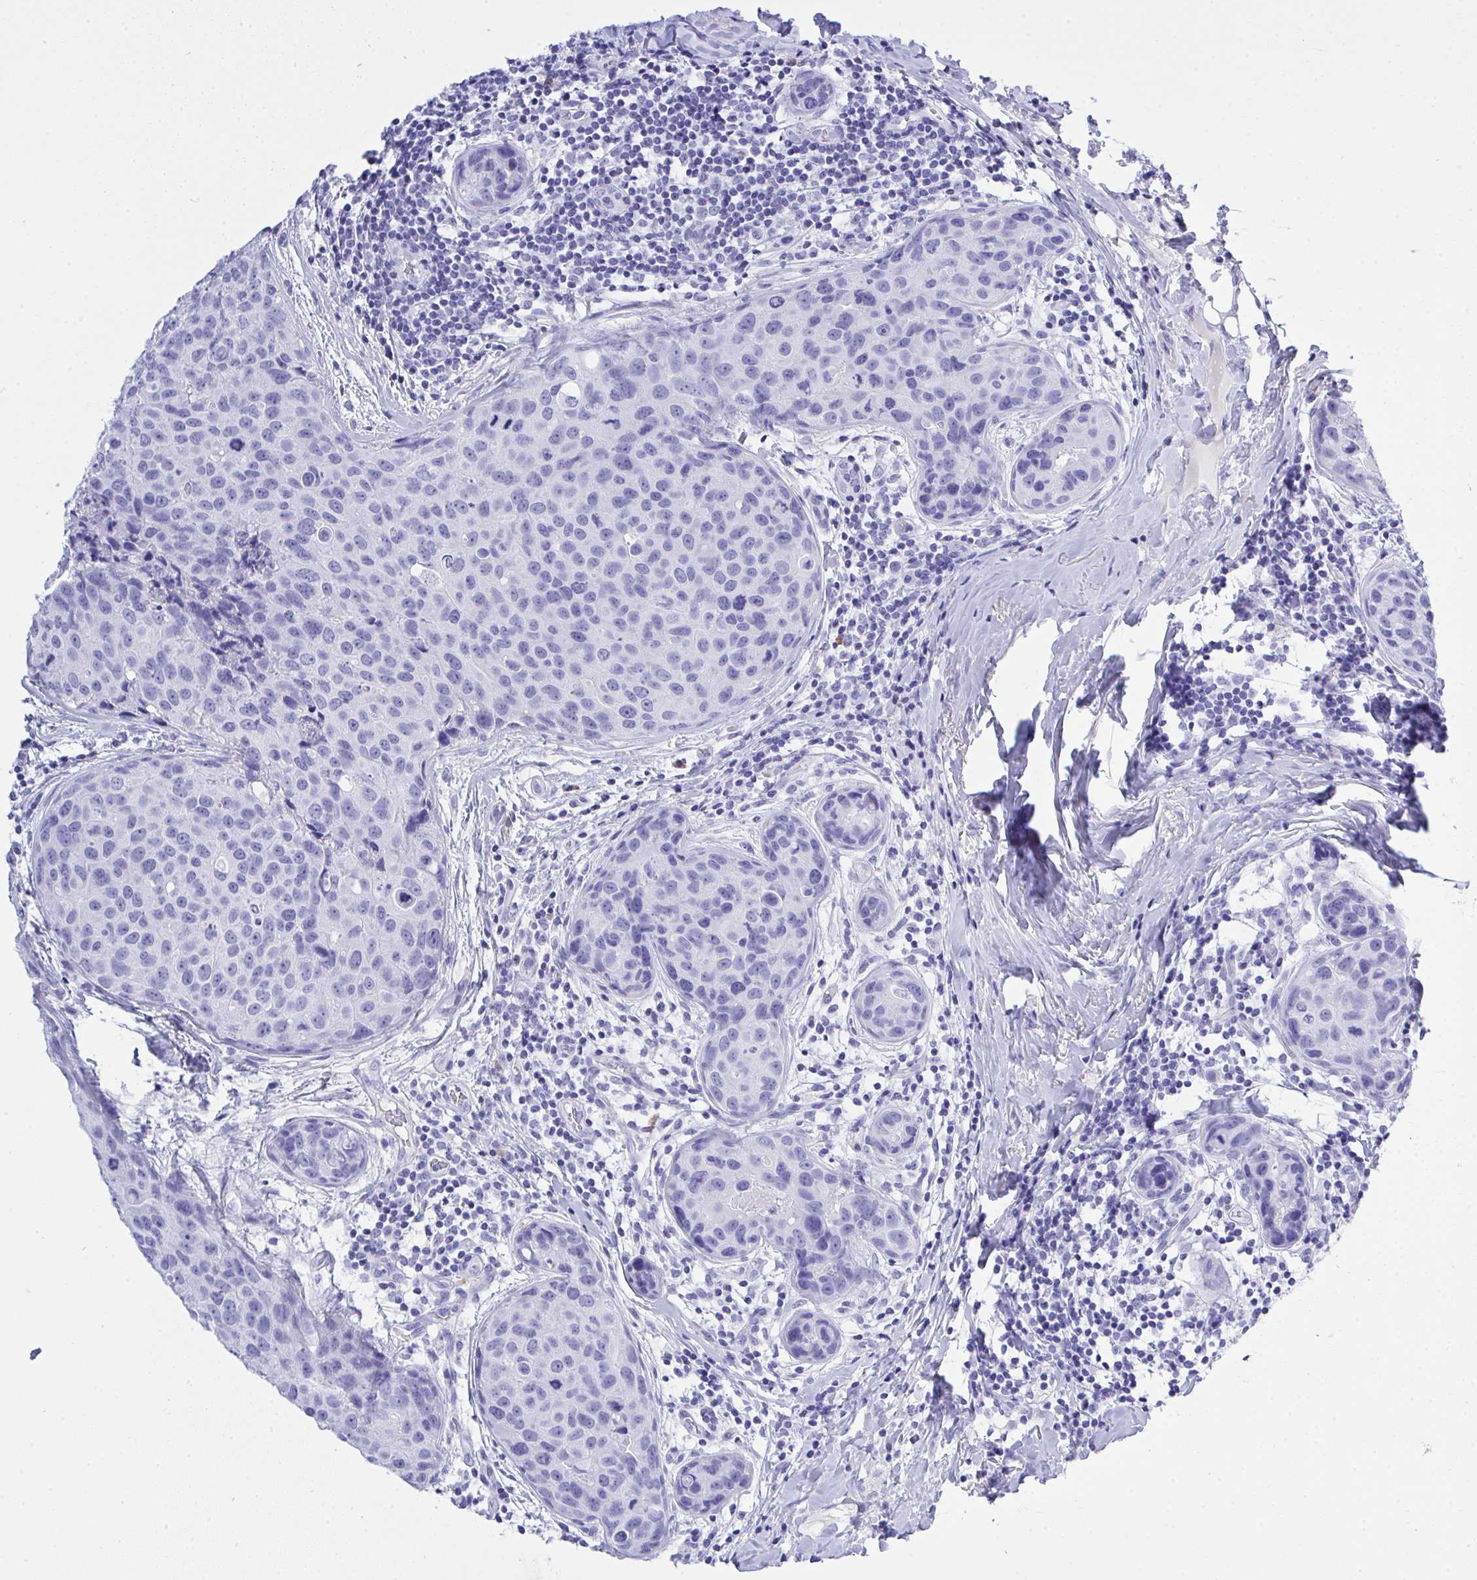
{"staining": {"intensity": "negative", "quantity": "none", "location": "none"}, "tissue": "breast cancer", "cell_type": "Tumor cells", "image_type": "cancer", "snomed": [{"axis": "morphology", "description": "Duct carcinoma"}, {"axis": "topography", "description": "Breast"}], "caption": "IHC photomicrograph of neoplastic tissue: human breast cancer stained with DAB (3,3'-diaminobenzidine) exhibits no significant protein positivity in tumor cells.", "gene": "AKR1D1", "patient": {"sex": "female", "age": 24}}